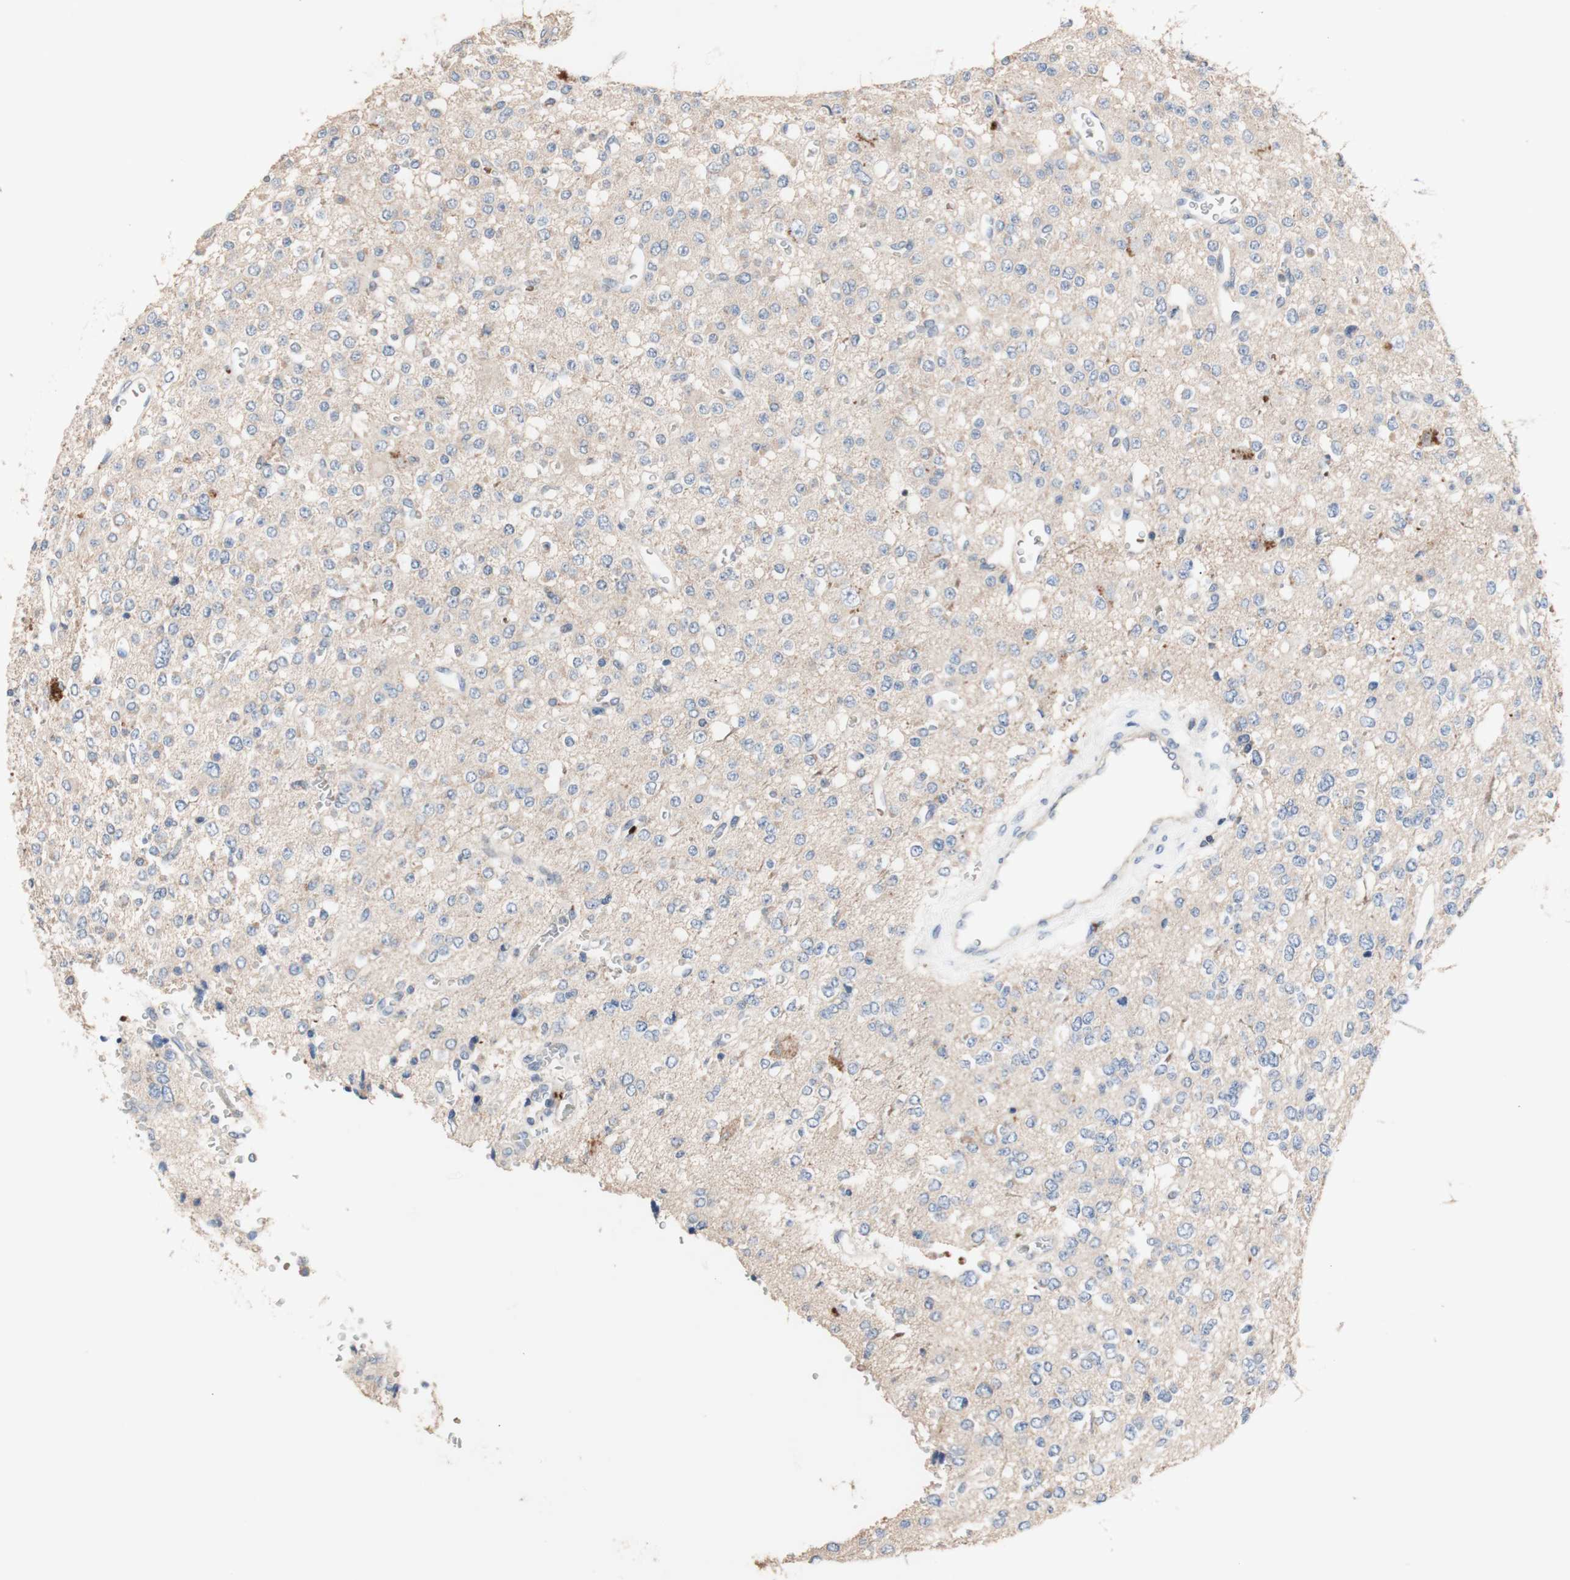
{"staining": {"intensity": "negative", "quantity": "none", "location": "none"}, "tissue": "glioma", "cell_type": "Tumor cells", "image_type": "cancer", "snomed": [{"axis": "morphology", "description": "Glioma, malignant, Low grade"}, {"axis": "topography", "description": "Brain"}], "caption": "The micrograph shows no staining of tumor cells in glioma.", "gene": "CDON", "patient": {"sex": "male", "age": 38}}